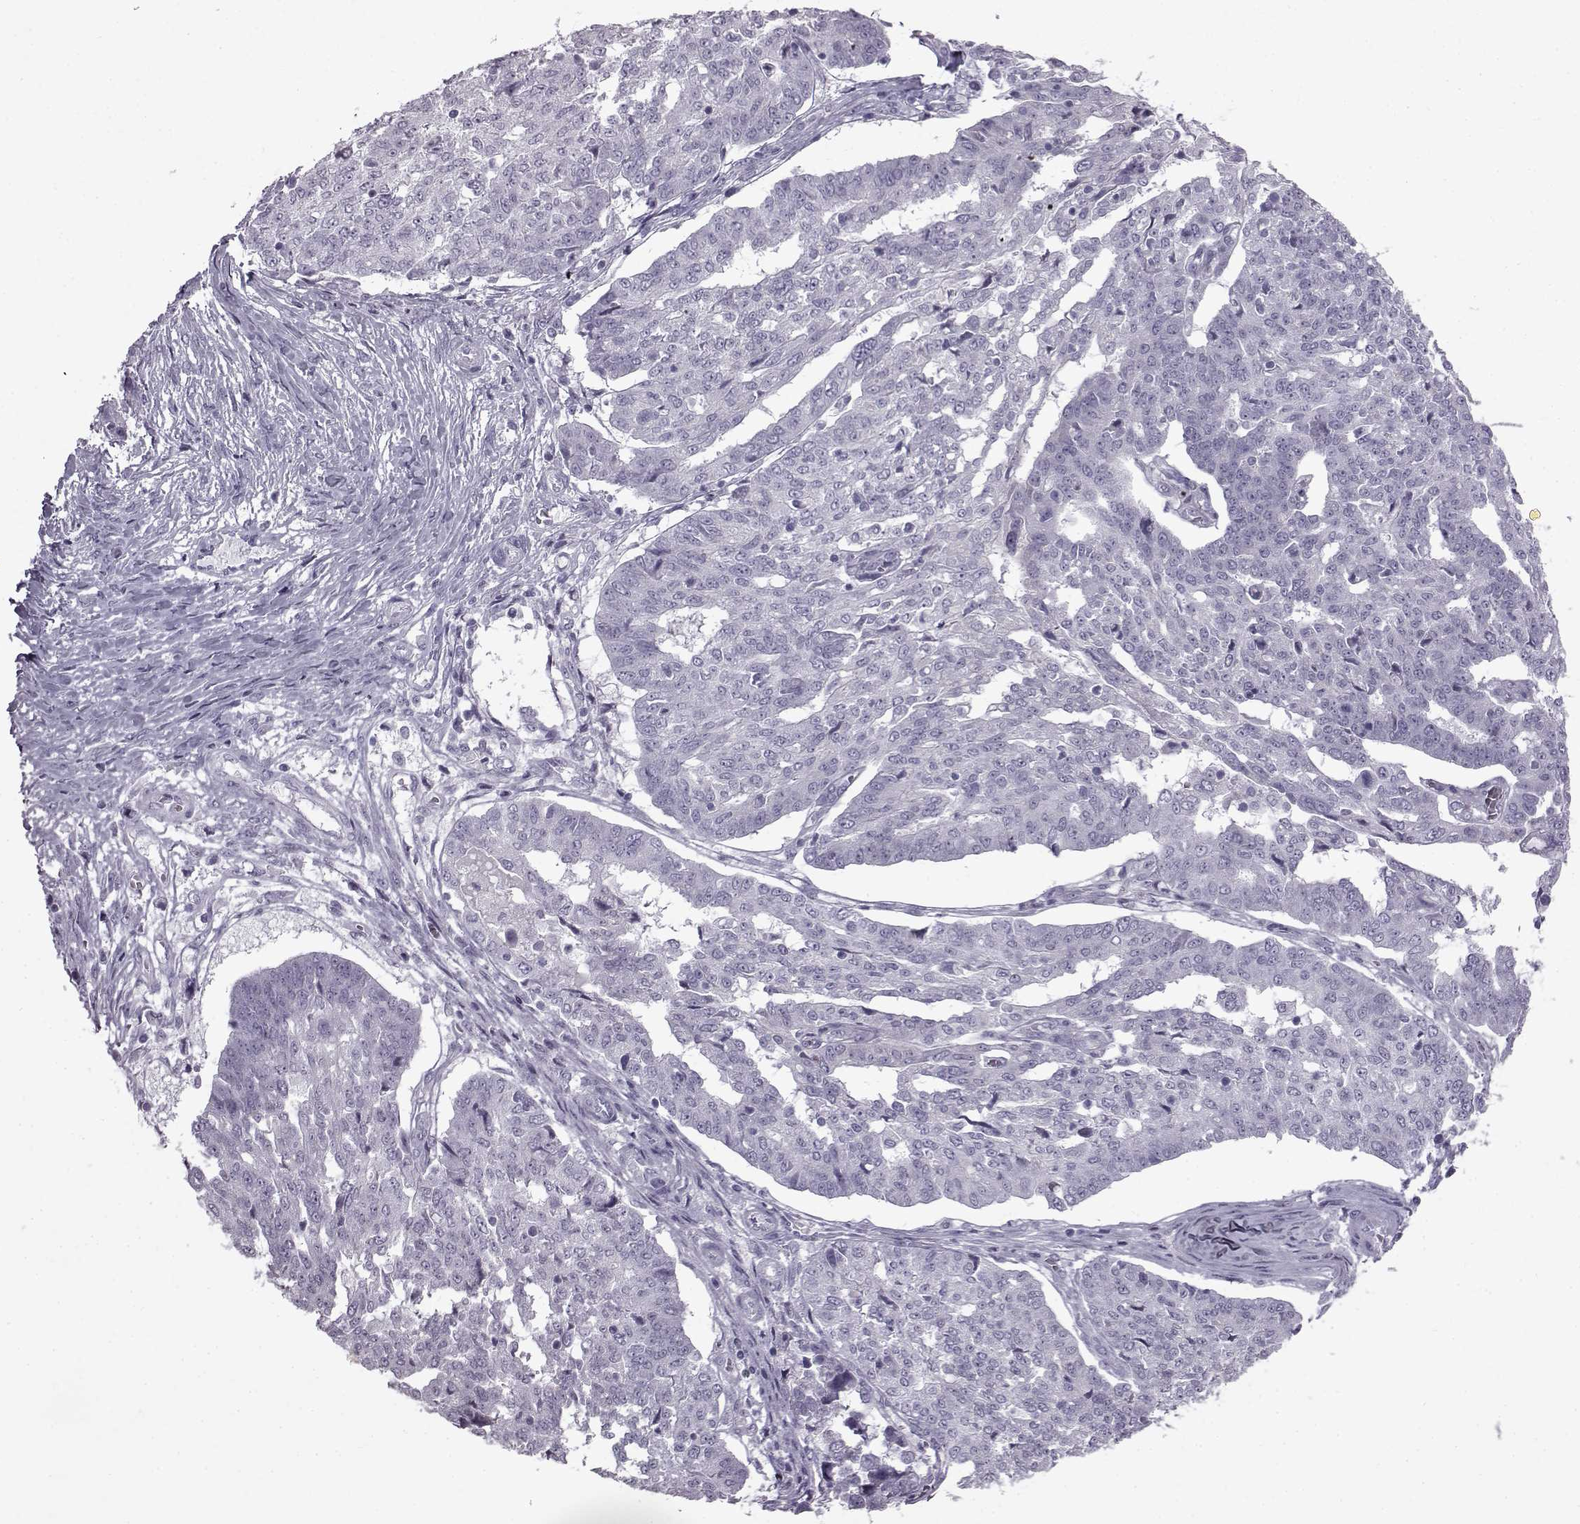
{"staining": {"intensity": "negative", "quantity": "none", "location": "none"}, "tissue": "ovarian cancer", "cell_type": "Tumor cells", "image_type": "cancer", "snomed": [{"axis": "morphology", "description": "Cystadenocarcinoma, serous, NOS"}, {"axis": "topography", "description": "Ovary"}], "caption": "Tumor cells show no significant protein expression in ovarian serous cystadenocarcinoma.", "gene": "SLC28A2", "patient": {"sex": "female", "age": 67}}